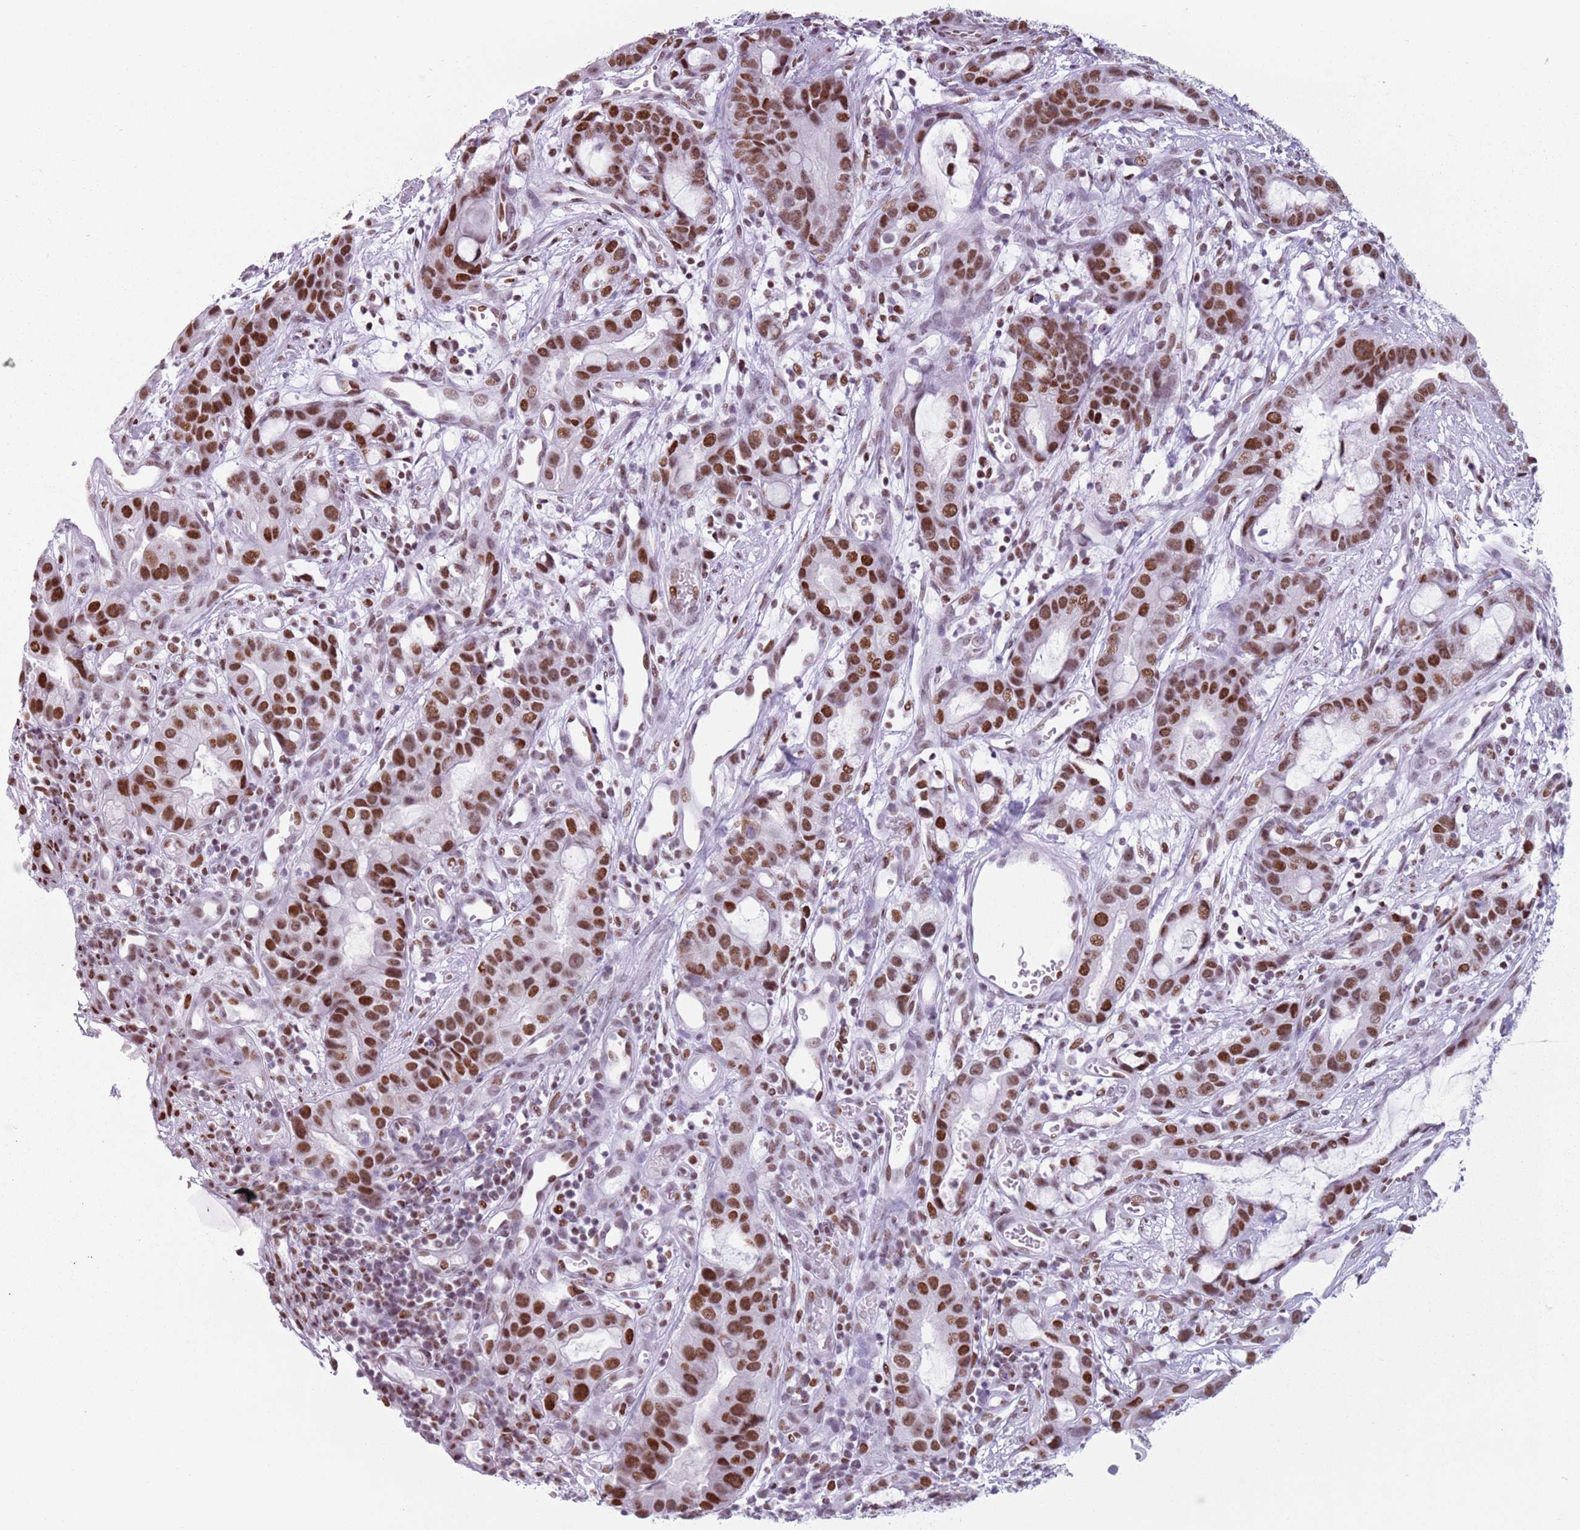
{"staining": {"intensity": "strong", "quantity": ">75%", "location": "nuclear"}, "tissue": "stomach cancer", "cell_type": "Tumor cells", "image_type": "cancer", "snomed": [{"axis": "morphology", "description": "Adenocarcinoma, NOS"}, {"axis": "topography", "description": "Stomach"}], "caption": "An immunohistochemistry image of neoplastic tissue is shown. Protein staining in brown highlights strong nuclear positivity in adenocarcinoma (stomach) within tumor cells. (DAB (3,3'-diaminobenzidine) IHC, brown staining for protein, blue staining for nuclei).", "gene": "FAM104B", "patient": {"sex": "male", "age": 55}}